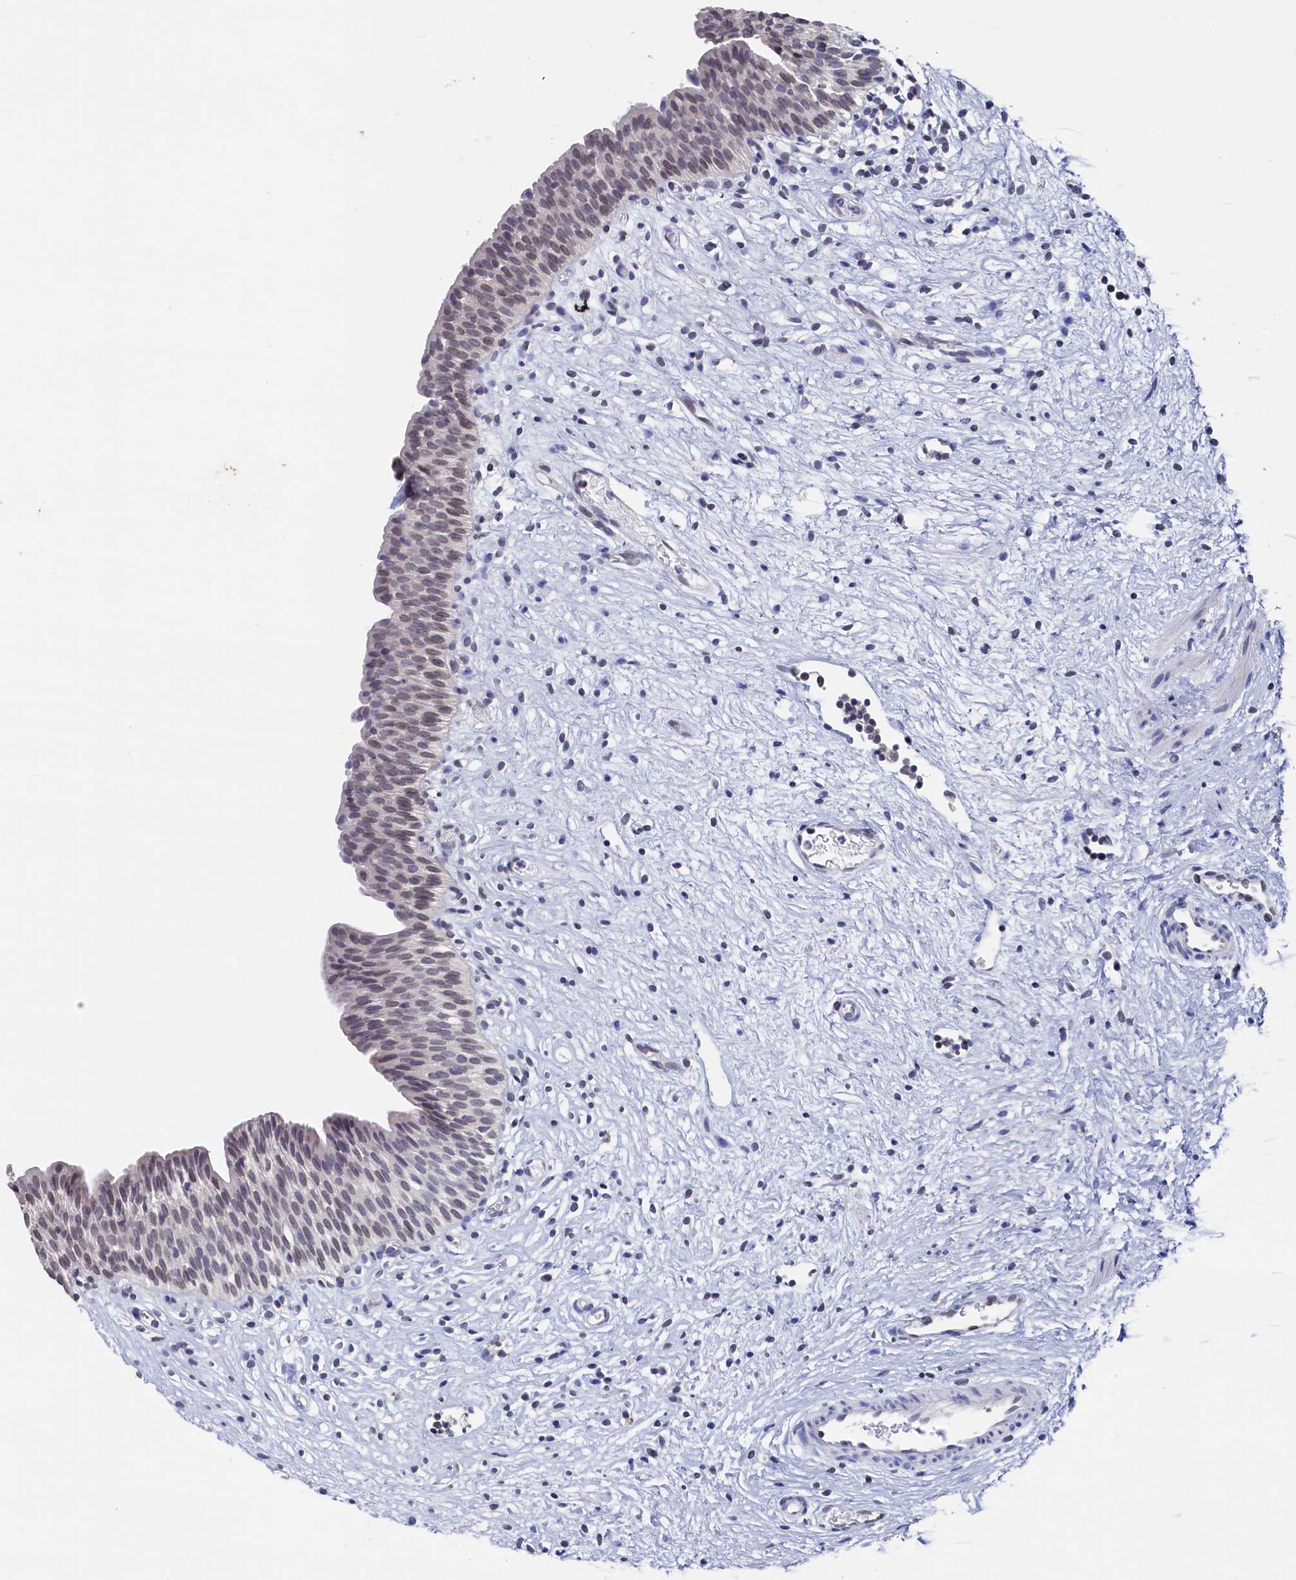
{"staining": {"intensity": "weak", "quantity": "25%-75%", "location": "nuclear"}, "tissue": "urinary bladder", "cell_type": "Urothelial cells", "image_type": "normal", "snomed": [{"axis": "morphology", "description": "Transitional cell carcinoma in-situ"}, {"axis": "topography", "description": "Urinary bladder"}], "caption": "An IHC histopathology image of unremarkable tissue is shown. Protein staining in brown shows weak nuclear positivity in urinary bladder within urothelial cells. Using DAB (3,3'-diaminobenzidine) (brown) and hematoxylin (blue) stains, captured at high magnification using brightfield microscopy.", "gene": "C11orf54", "patient": {"sex": "male", "age": 74}}